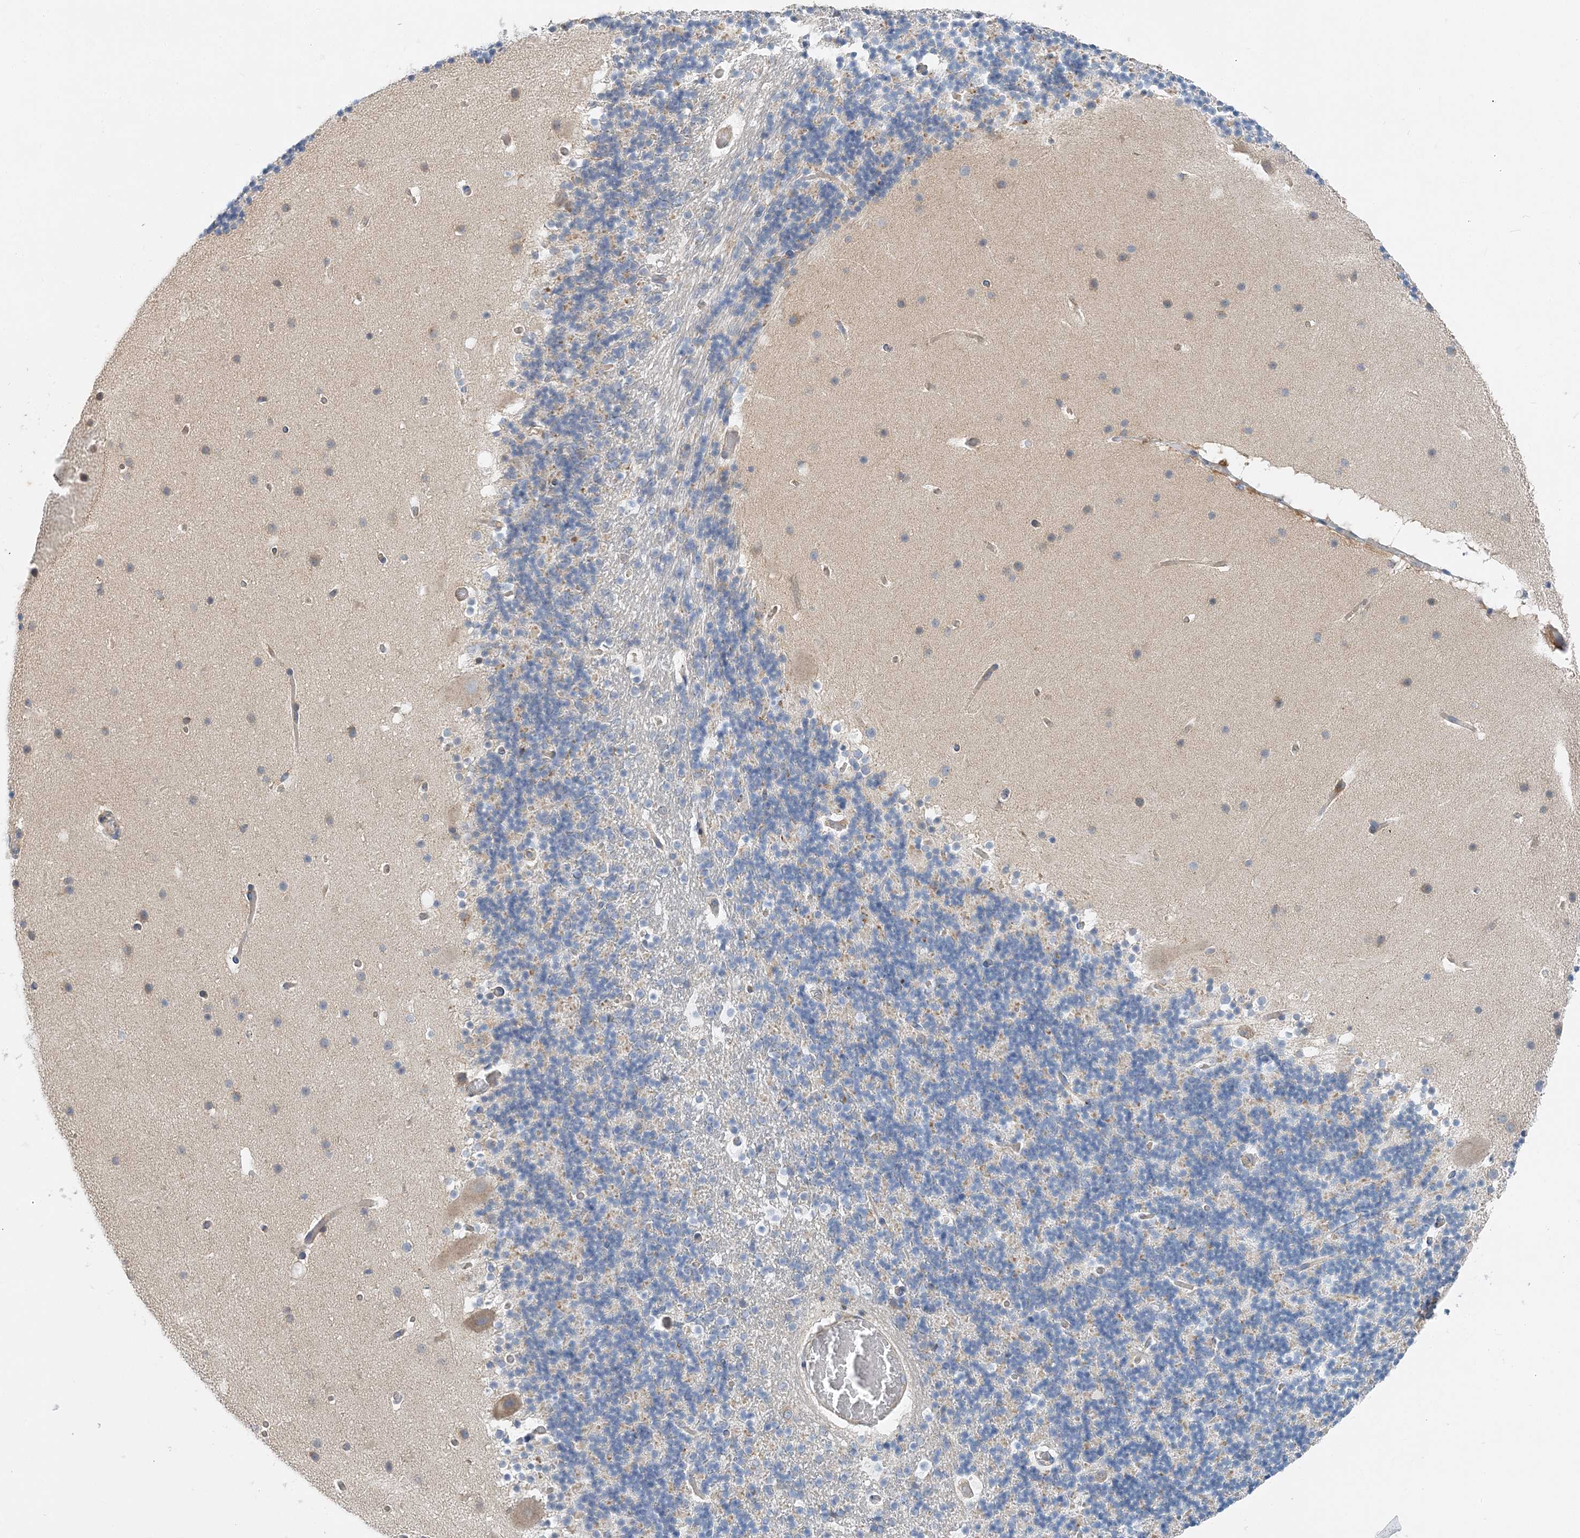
{"staining": {"intensity": "weak", "quantity": "<25%", "location": "cytoplasmic/membranous"}, "tissue": "cerebellum", "cell_type": "Cells in granular layer", "image_type": "normal", "snomed": [{"axis": "morphology", "description": "Normal tissue, NOS"}, {"axis": "topography", "description": "Cerebellum"}], "caption": "The image exhibits no significant staining in cells in granular layer of cerebellum.", "gene": "FAM114A2", "patient": {"sex": "male", "age": 57}}